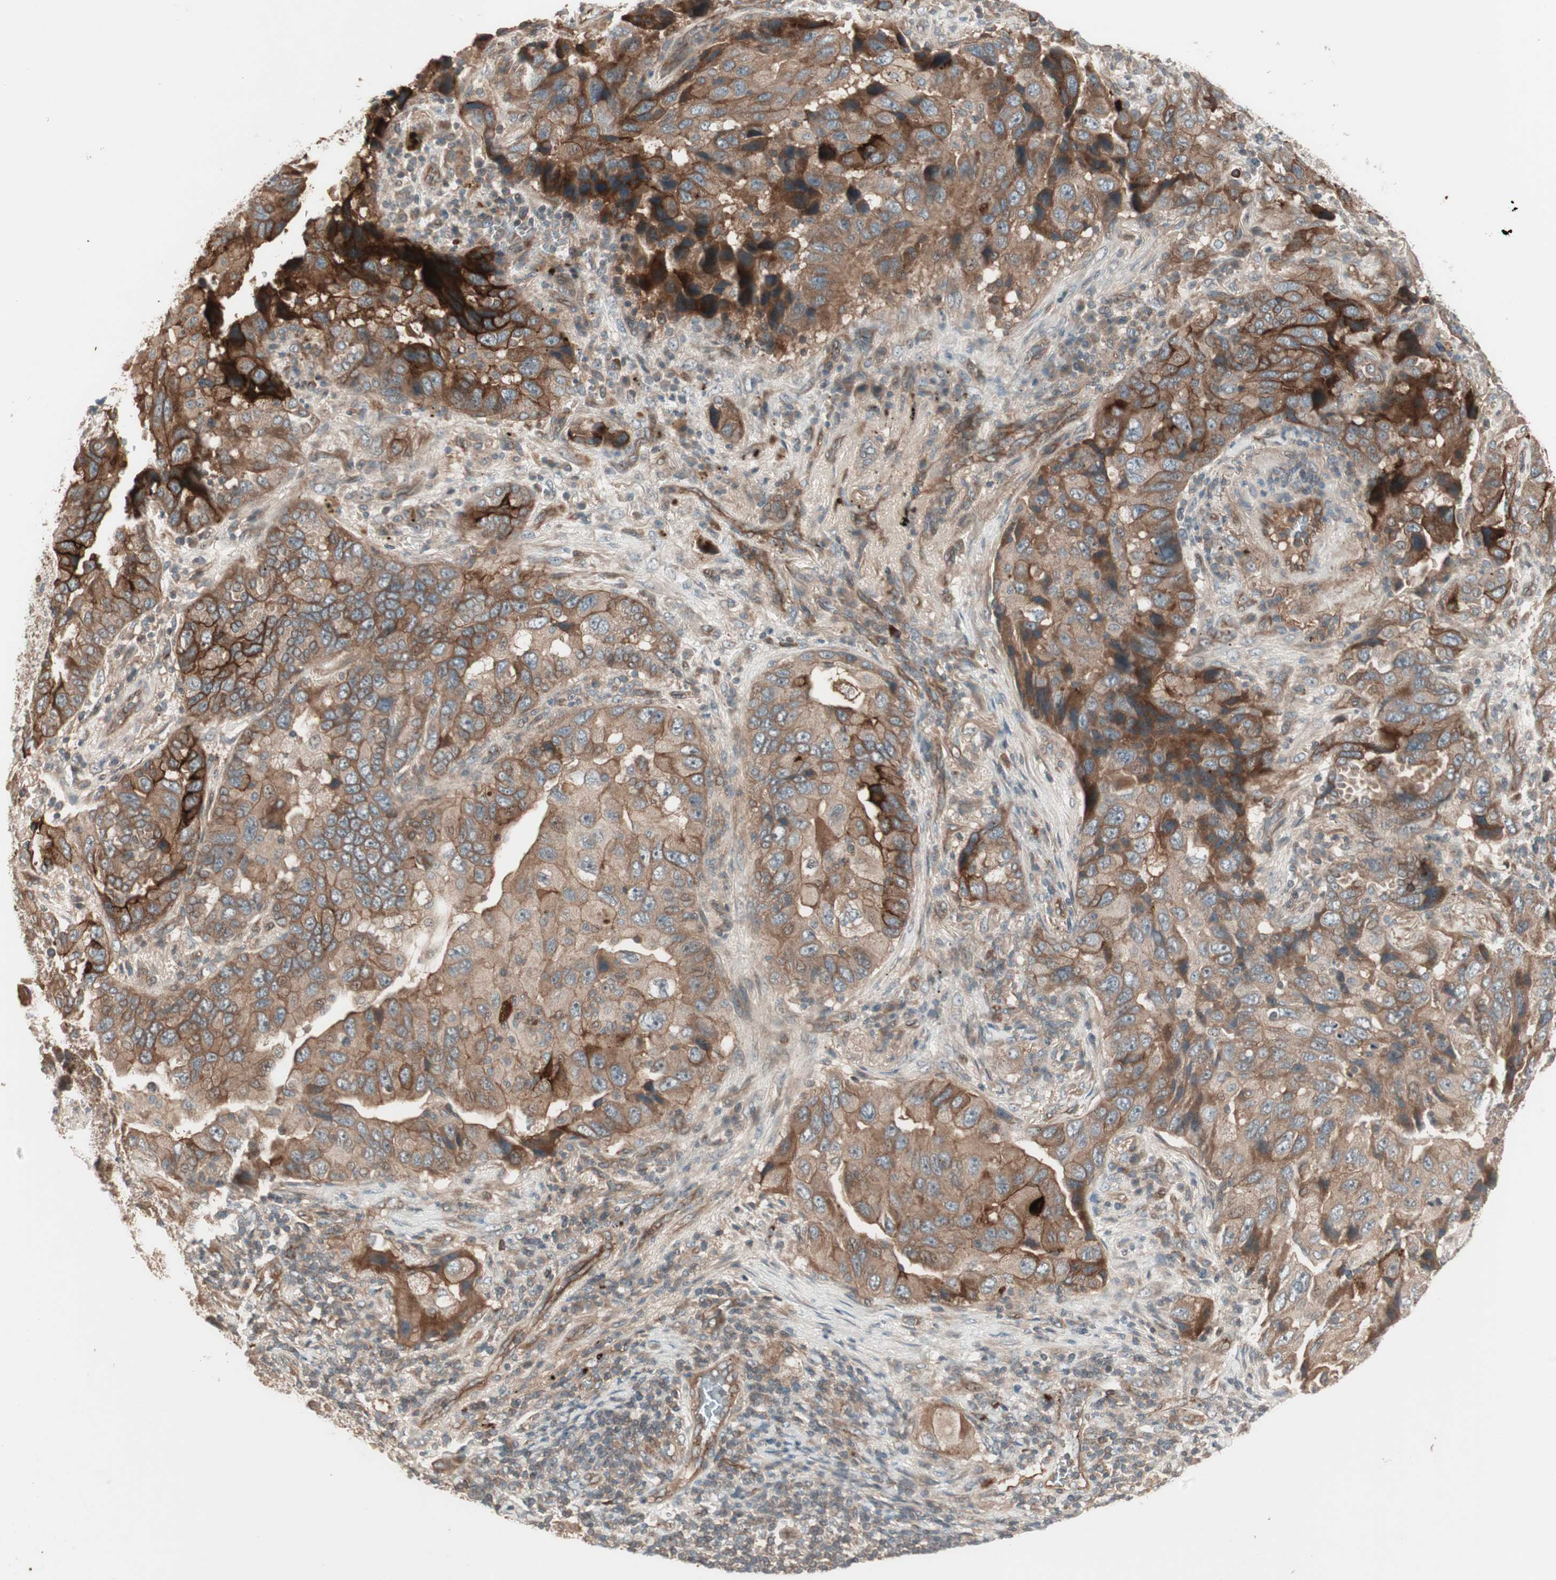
{"staining": {"intensity": "strong", "quantity": ">75%", "location": "cytoplasmic/membranous"}, "tissue": "lung cancer", "cell_type": "Tumor cells", "image_type": "cancer", "snomed": [{"axis": "morphology", "description": "Adenocarcinoma, NOS"}, {"axis": "topography", "description": "Lung"}], "caption": "Protein staining of lung cancer (adenocarcinoma) tissue displays strong cytoplasmic/membranous expression in about >75% of tumor cells. (DAB = brown stain, brightfield microscopy at high magnification).", "gene": "TFPI", "patient": {"sex": "female", "age": 65}}